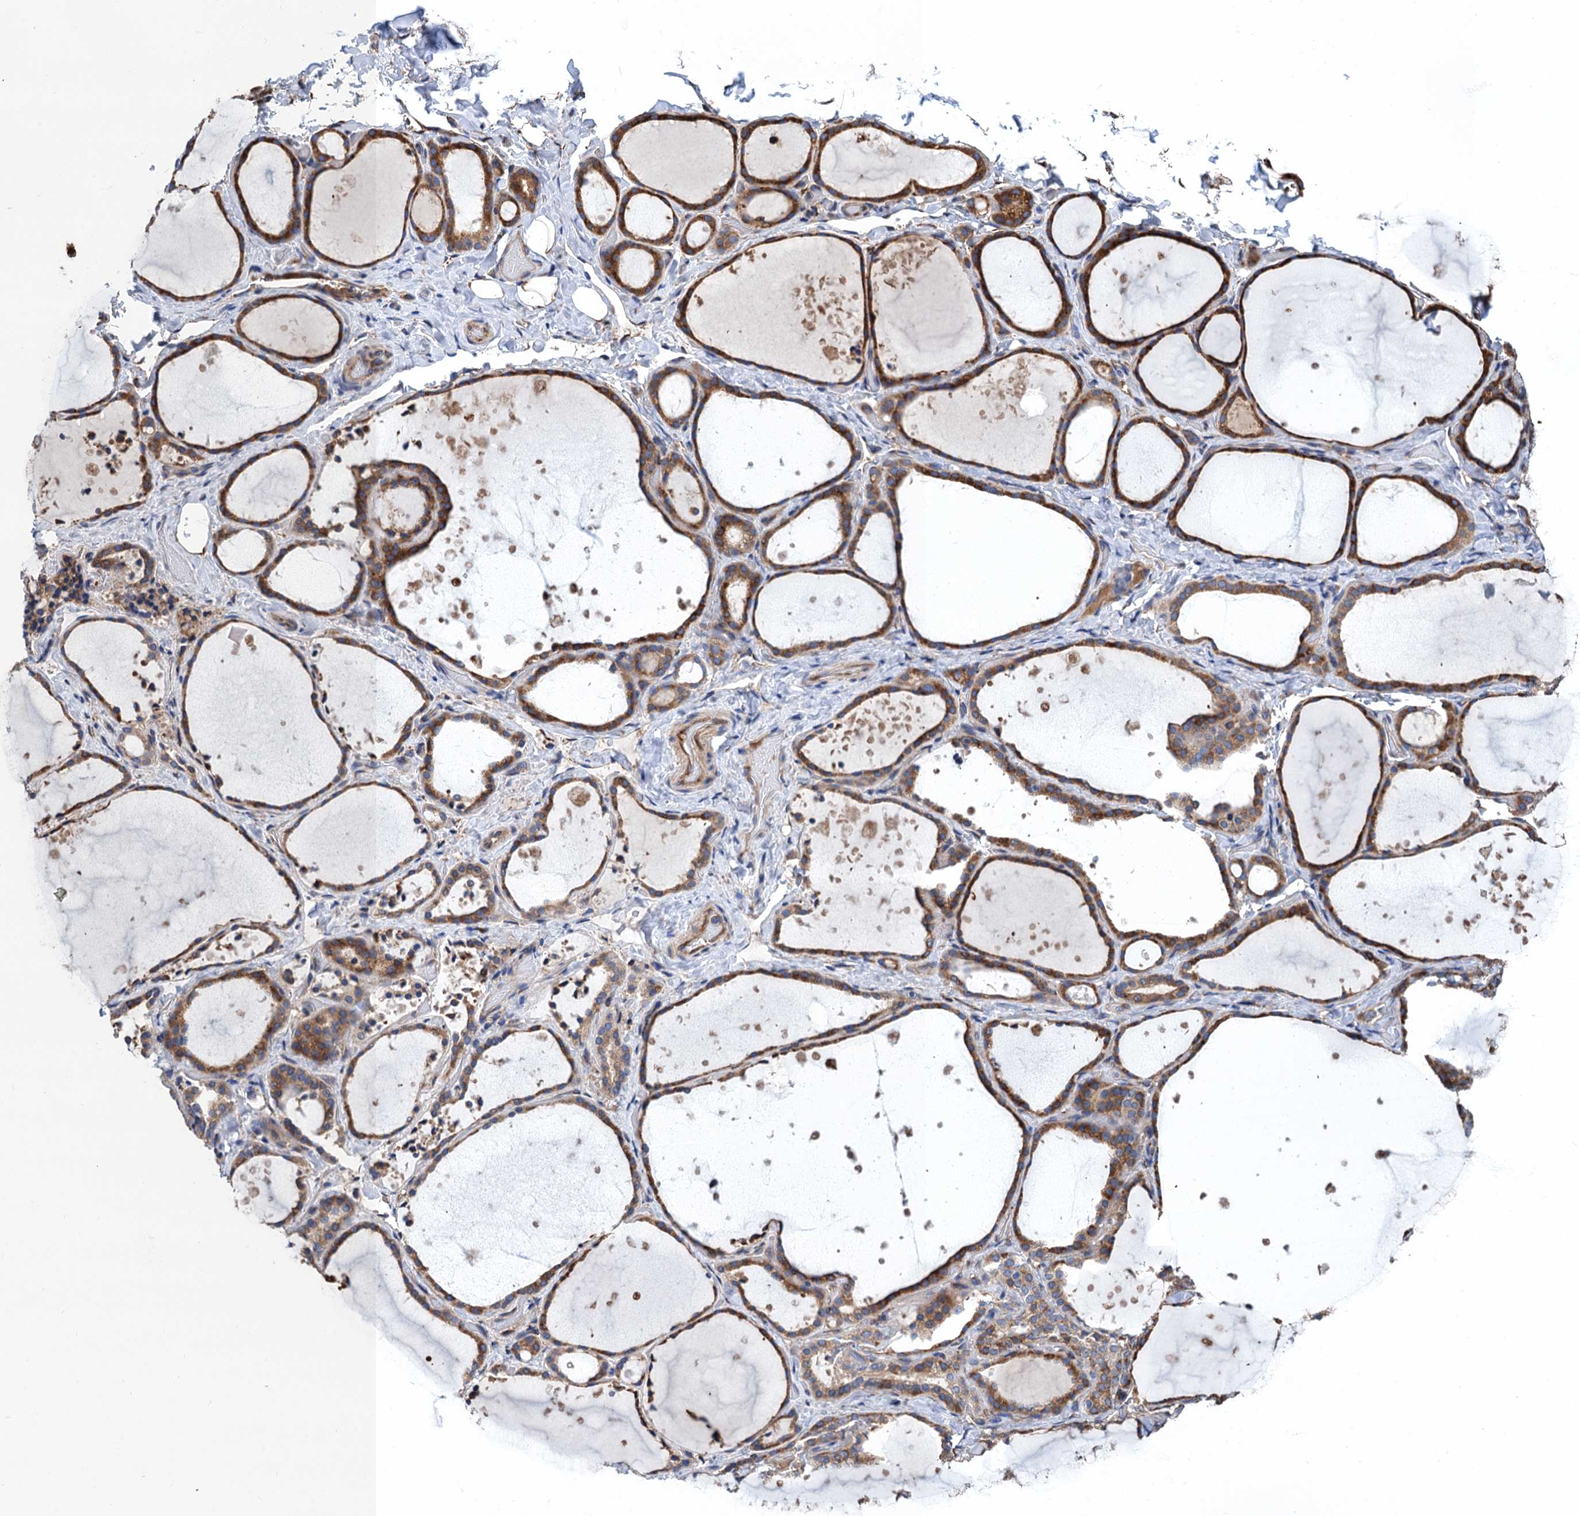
{"staining": {"intensity": "moderate", "quantity": ">75%", "location": "cytoplasmic/membranous"}, "tissue": "thyroid gland", "cell_type": "Glandular cells", "image_type": "normal", "snomed": [{"axis": "morphology", "description": "Normal tissue, NOS"}, {"axis": "topography", "description": "Thyroid gland"}], "caption": "A medium amount of moderate cytoplasmic/membranous positivity is seen in about >75% of glandular cells in normal thyroid gland.", "gene": "CNNM1", "patient": {"sex": "female", "age": 44}}